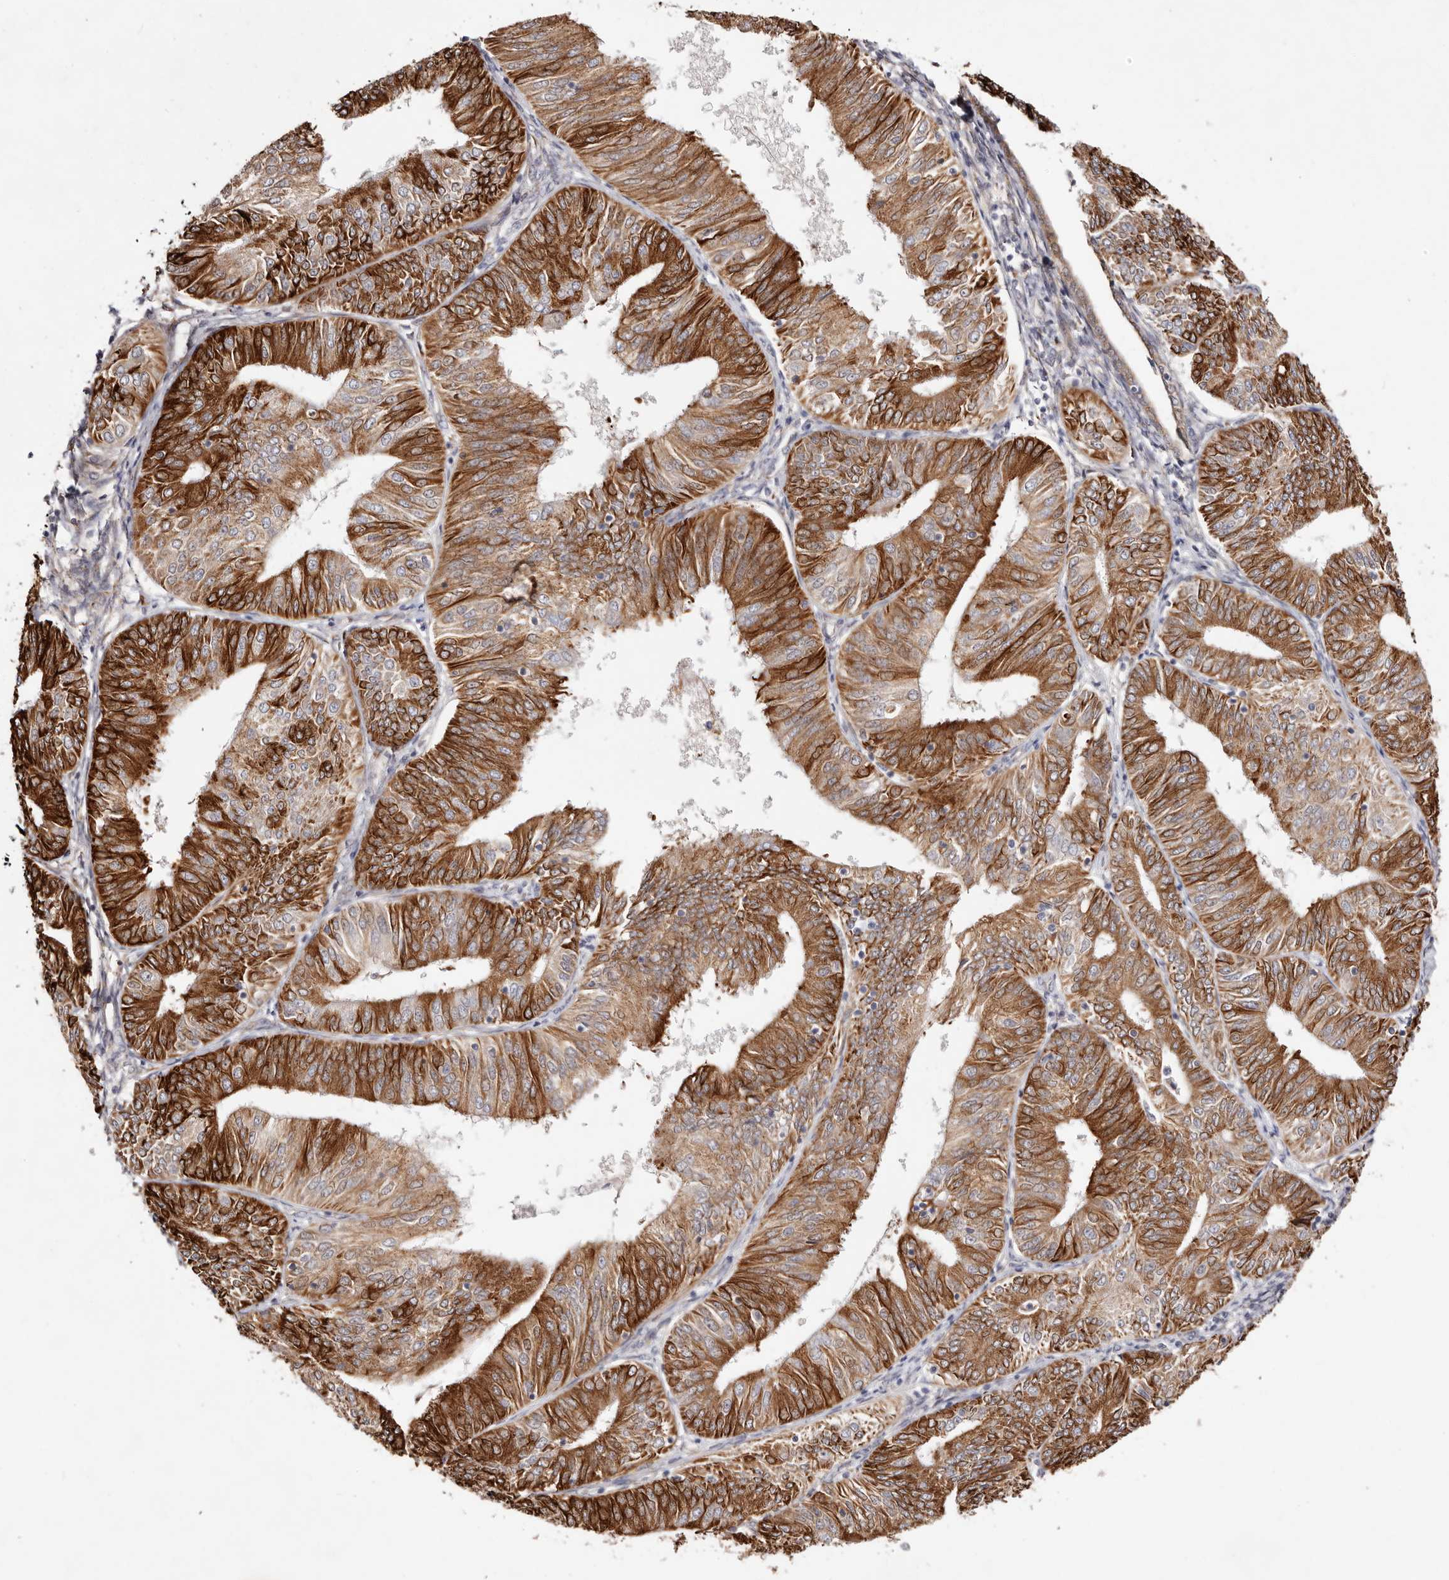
{"staining": {"intensity": "strong", "quantity": ">75%", "location": "cytoplasmic/membranous"}, "tissue": "endometrial cancer", "cell_type": "Tumor cells", "image_type": "cancer", "snomed": [{"axis": "morphology", "description": "Adenocarcinoma, NOS"}, {"axis": "topography", "description": "Endometrium"}], "caption": "Human endometrial cancer stained with a brown dye displays strong cytoplasmic/membranous positive positivity in about >75% of tumor cells.", "gene": "BCL2L15", "patient": {"sex": "female", "age": 58}}